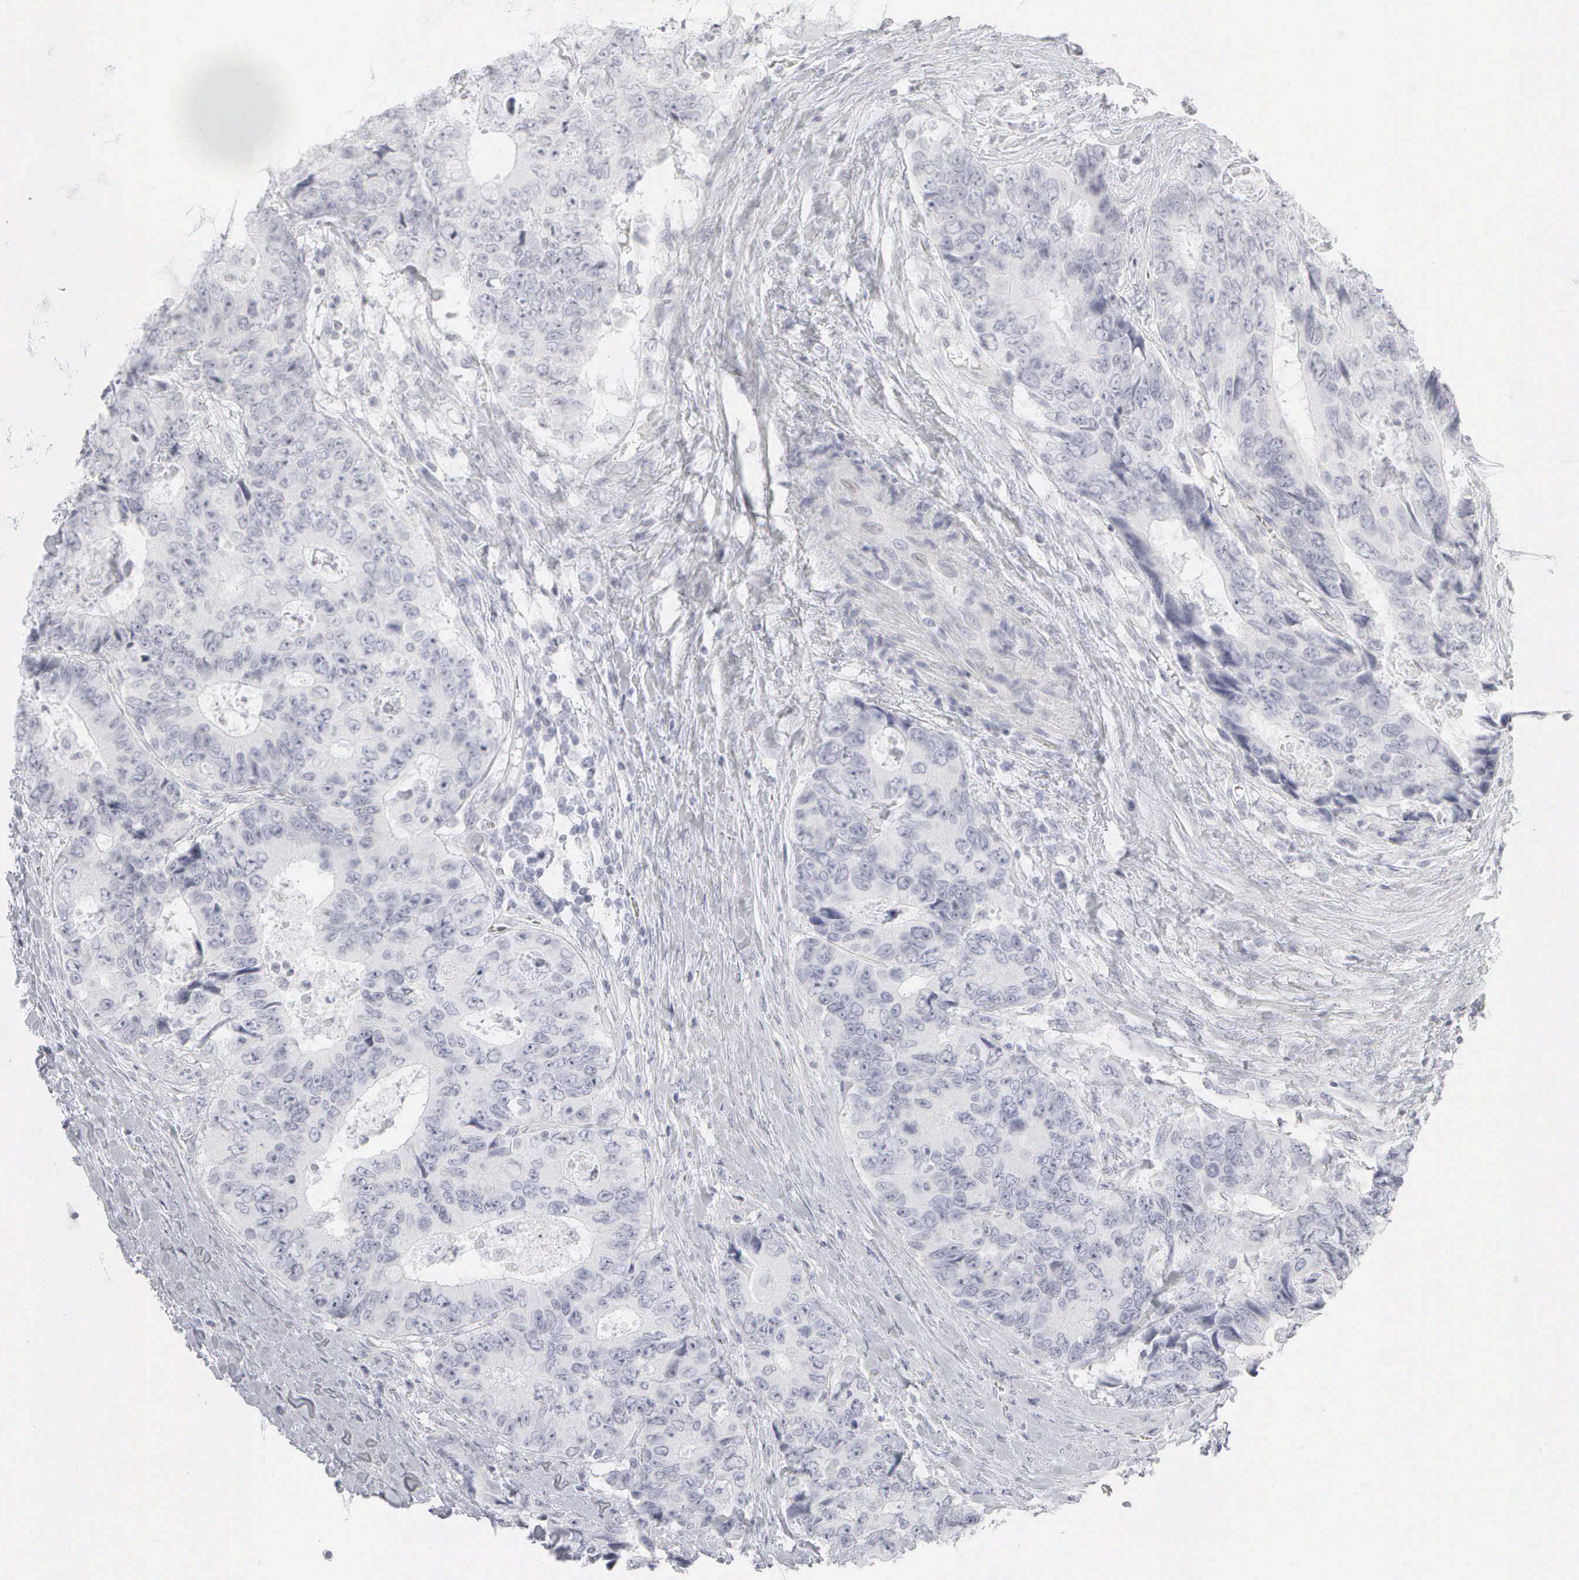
{"staining": {"intensity": "negative", "quantity": "none", "location": "none"}, "tissue": "colorectal cancer", "cell_type": "Tumor cells", "image_type": "cancer", "snomed": [{"axis": "morphology", "description": "Adenocarcinoma, NOS"}, {"axis": "topography", "description": "Rectum"}], "caption": "Immunohistochemistry photomicrograph of neoplastic tissue: adenocarcinoma (colorectal) stained with DAB shows no significant protein staining in tumor cells.", "gene": "KRT14", "patient": {"sex": "female", "age": 67}}